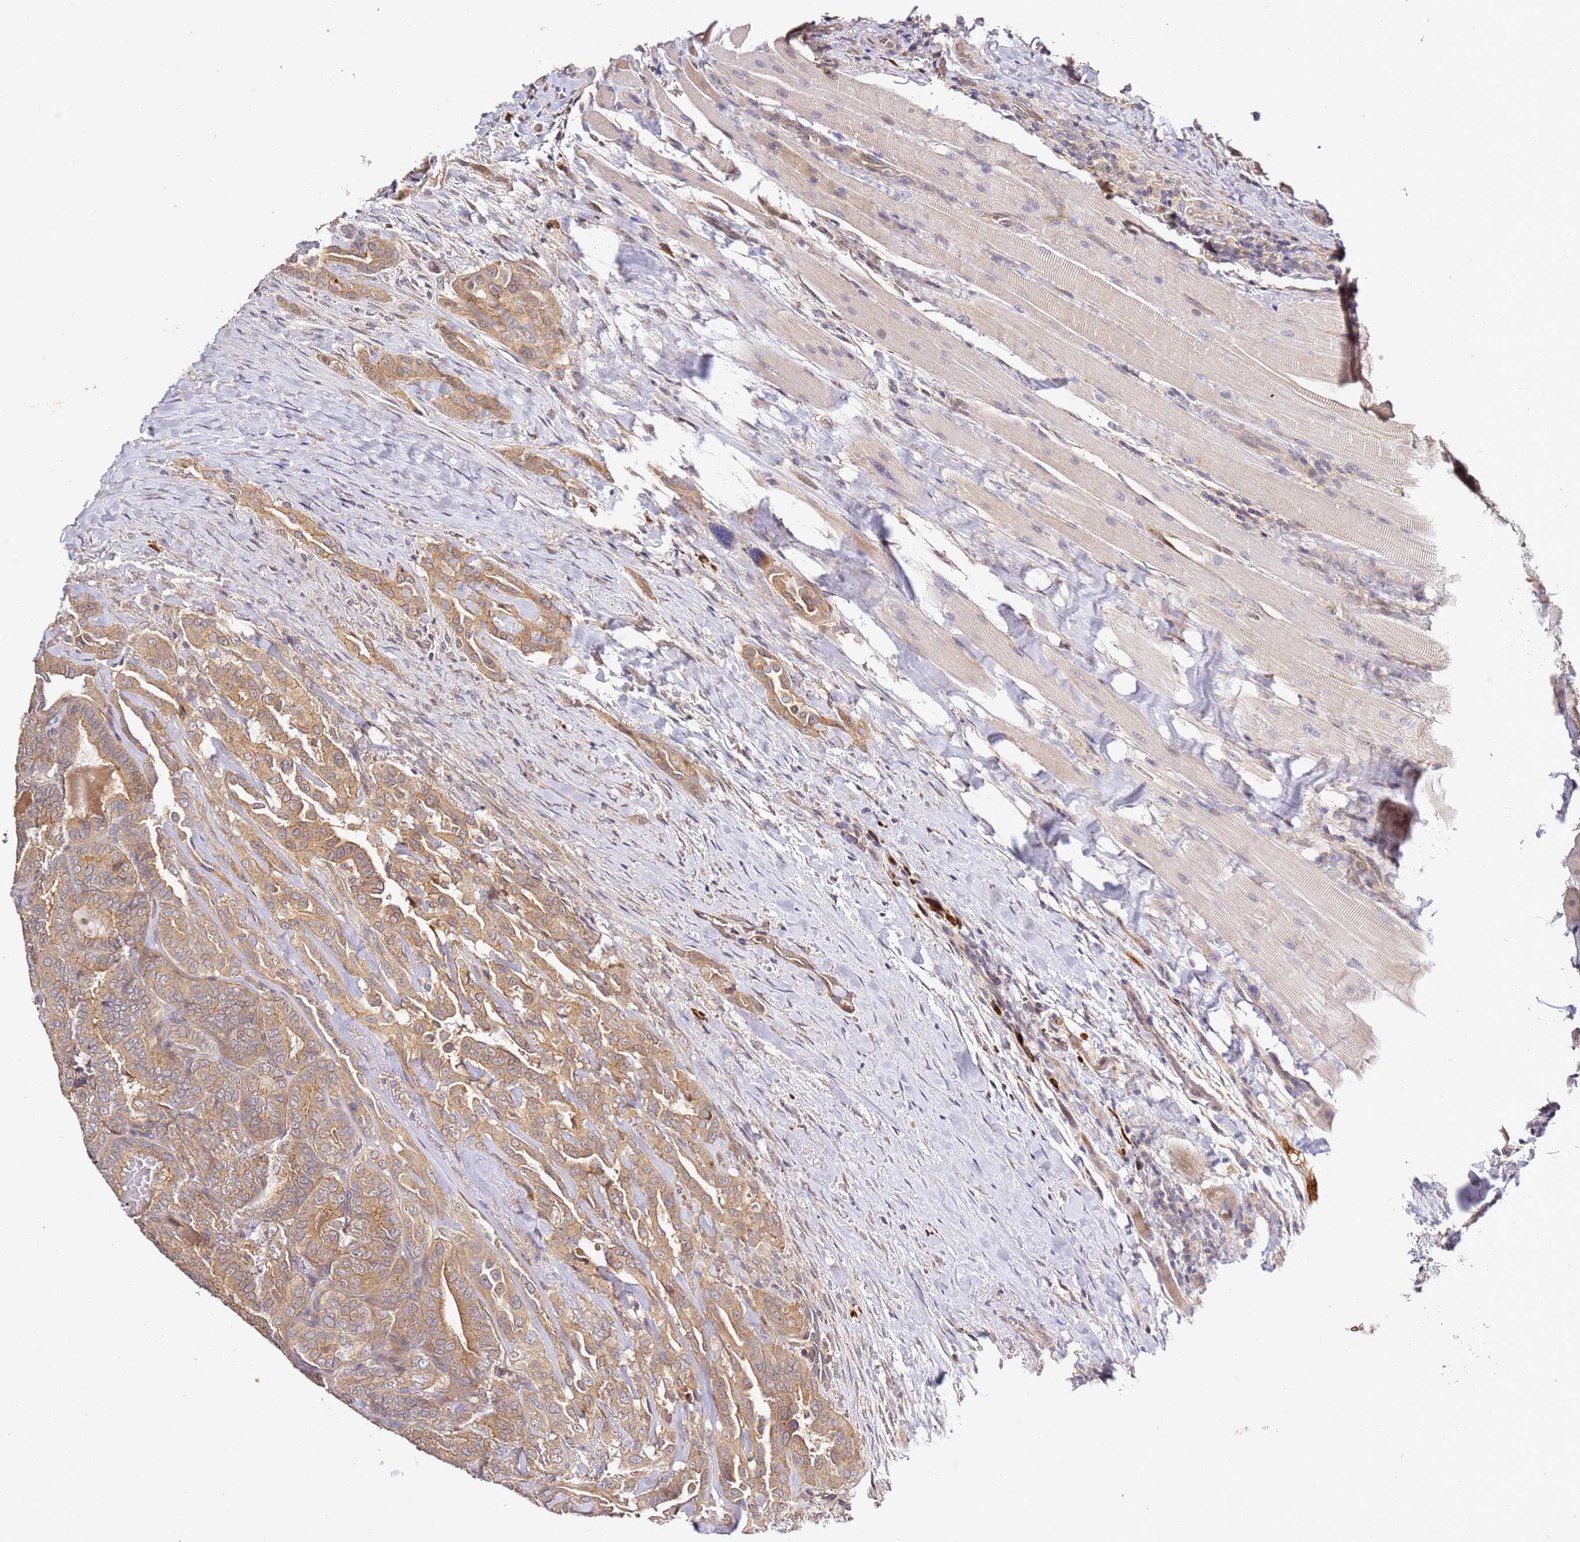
{"staining": {"intensity": "moderate", "quantity": ">75%", "location": "cytoplasmic/membranous"}, "tissue": "thyroid cancer", "cell_type": "Tumor cells", "image_type": "cancer", "snomed": [{"axis": "morphology", "description": "Papillary adenocarcinoma, NOS"}, {"axis": "topography", "description": "Thyroid gland"}], "caption": "Papillary adenocarcinoma (thyroid) stained for a protein (brown) exhibits moderate cytoplasmic/membranous positive positivity in approximately >75% of tumor cells.", "gene": "OSBPL2", "patient": {"sex": "male", "age": 61}}